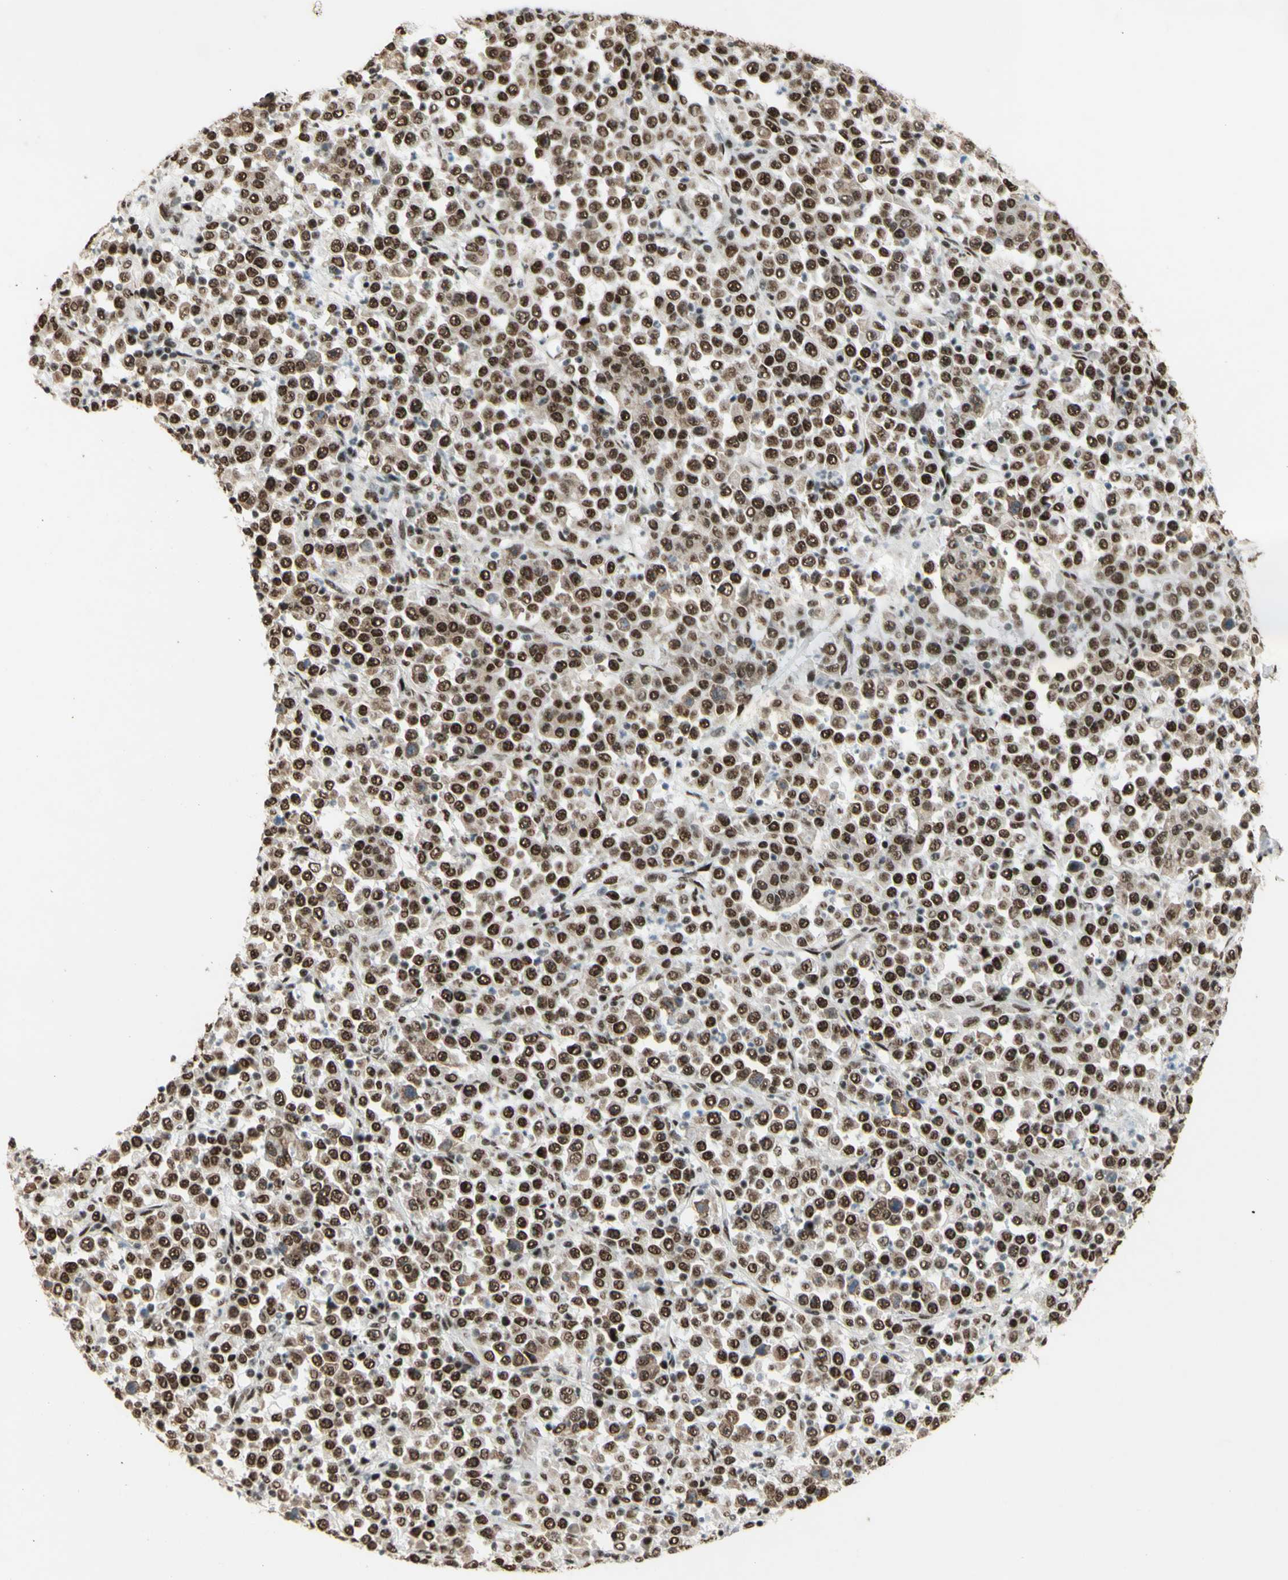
{"staining": {"intensity": "strong", "quantity": ">75%", "location": "nuclear"}, "tissue": "stomach cancer", "cell_type": "Tumor cells", "image_type": "cancer", "snomed": [{"axis": "morphology", "description": "Normal tissue, NOS"}, {"axis": "morphology", "description": "Adenocarcinoma, NOS"}, {"axis": "topography", "description": "Stomach, upper"}, {"axis": "topography", "description": "Stomach"}], "caption": "High-magnification brightfield microscopy of stomach cancer stained with DAB (brown) and counterstained with hematoxylin (blue). tumor cells exhibit strong nuclear positivity is seen in about>75% of cells. (Stains: DAB in brown, nuclei in blue, Microscopy: brightfield microscopy at high magnification).", "gene": "DHX9", "patient": {"sex": "male", "age": 59}}